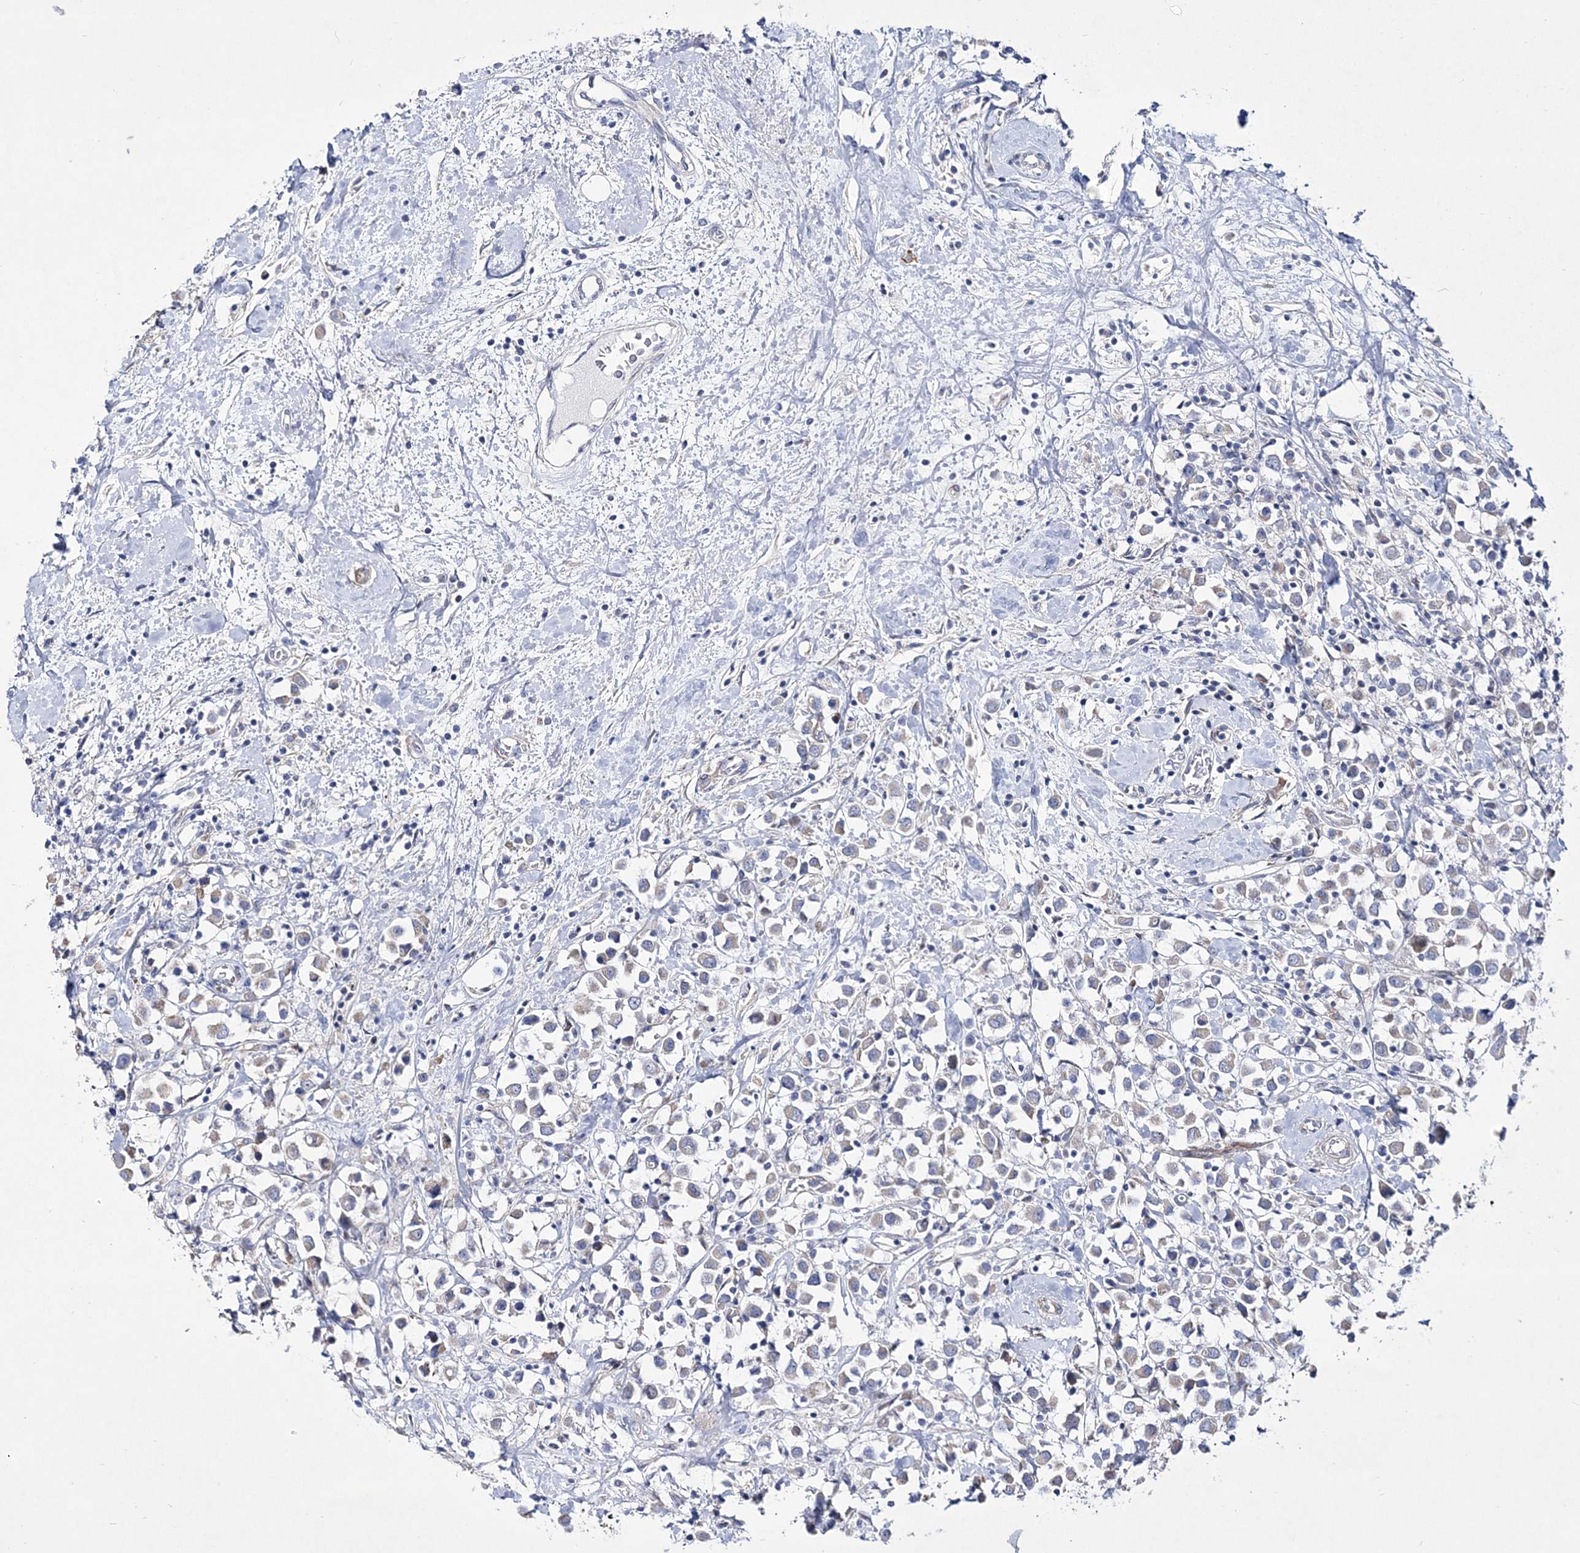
{"staining": {"intensity": "weak", "quantity": "<25%", "location": "cytoplasmic/membranous"}, "tissue": "breast cancer", "cell_type": "Tumor cells", "image_type": "cancer", "snomed": [{"axis": "morphology", "description": "Duct carcinoma"}, {"axis": "topography", "description": "Breast"}], "caption": "There is no significant positivity in tumor cells of infiltrating ductal carcinoma (breast).", "gene": "ANO1", "patient": {"sex": "female", "age": 61}}